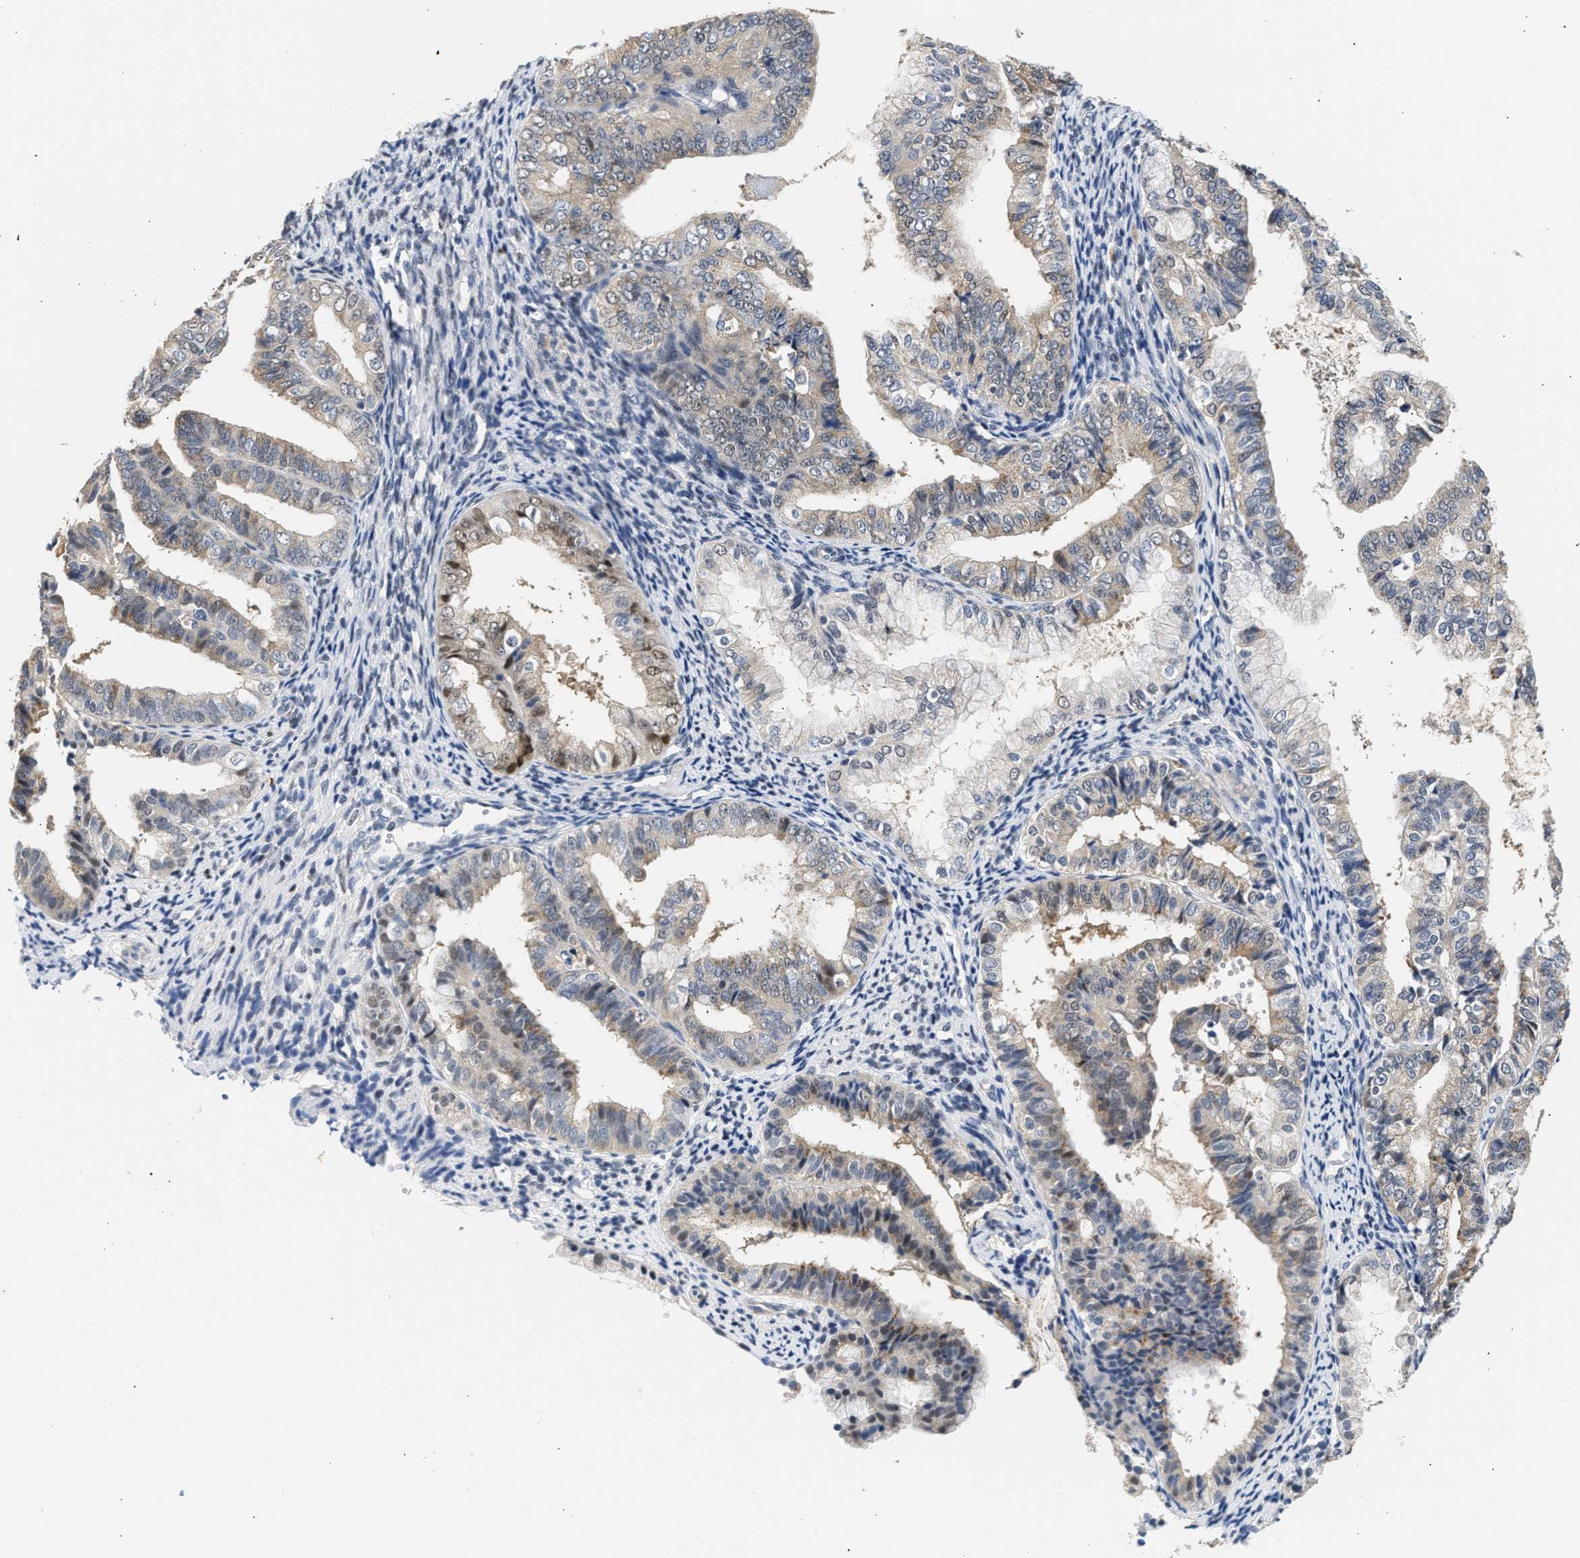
{"staining": {"intensity": "weak", "quantity": "<25%", "location": "cytoplasmic/membranous,nuclear"}, "tissue": "endometrial cancer", "cell_type": "Tumor cells", "image_type": "cancer", "snomed": [{"axis": "morphology", "description": "Adenocarcinoma, NOS"}, {"axis": "topography", "description": "Endometrium"}], "caption": "This is an immunohistochemistry histopathology image of endometrial cancer. There is no staining in tumor cells.", "gene": "PPM1L", "patient": {"sex": "female", "age": 63}}